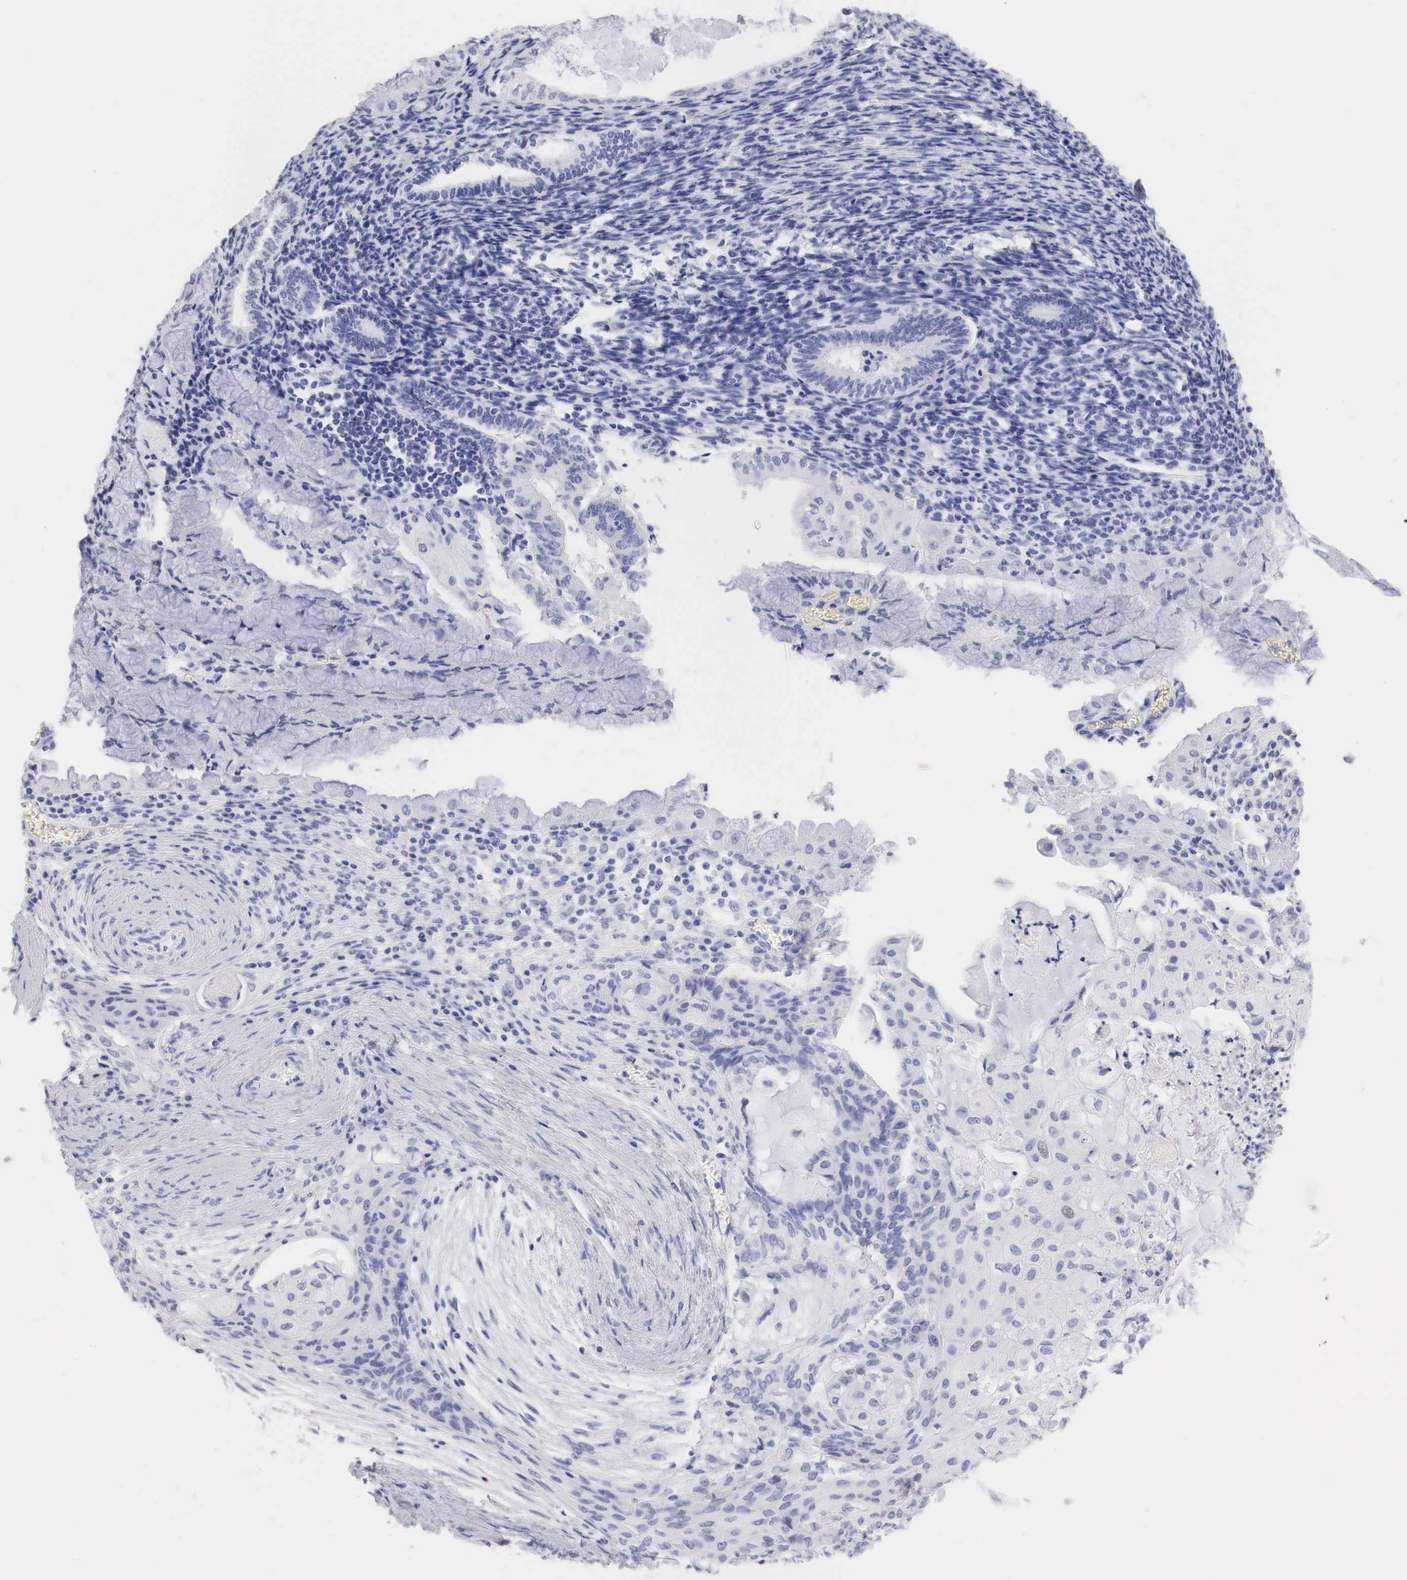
{"staining": {"intensity": "negative", "quantity": "none", "location": "none"}, "tissue": "endometrial cancer", "cell_type": "Tumor cells", "image_type": "cancer", "snomed": [{"axis": "morphology", "description": "Adenocarcinoma, NOS"}, {"axis": "topography", "description": "Endometrium"}], "caption": "Tumor cells show no significant protein positivity in endometrial cancer (adenocarcinoma).", "gene": "TYR", "patient": {"sex": "female", "age": 79}}